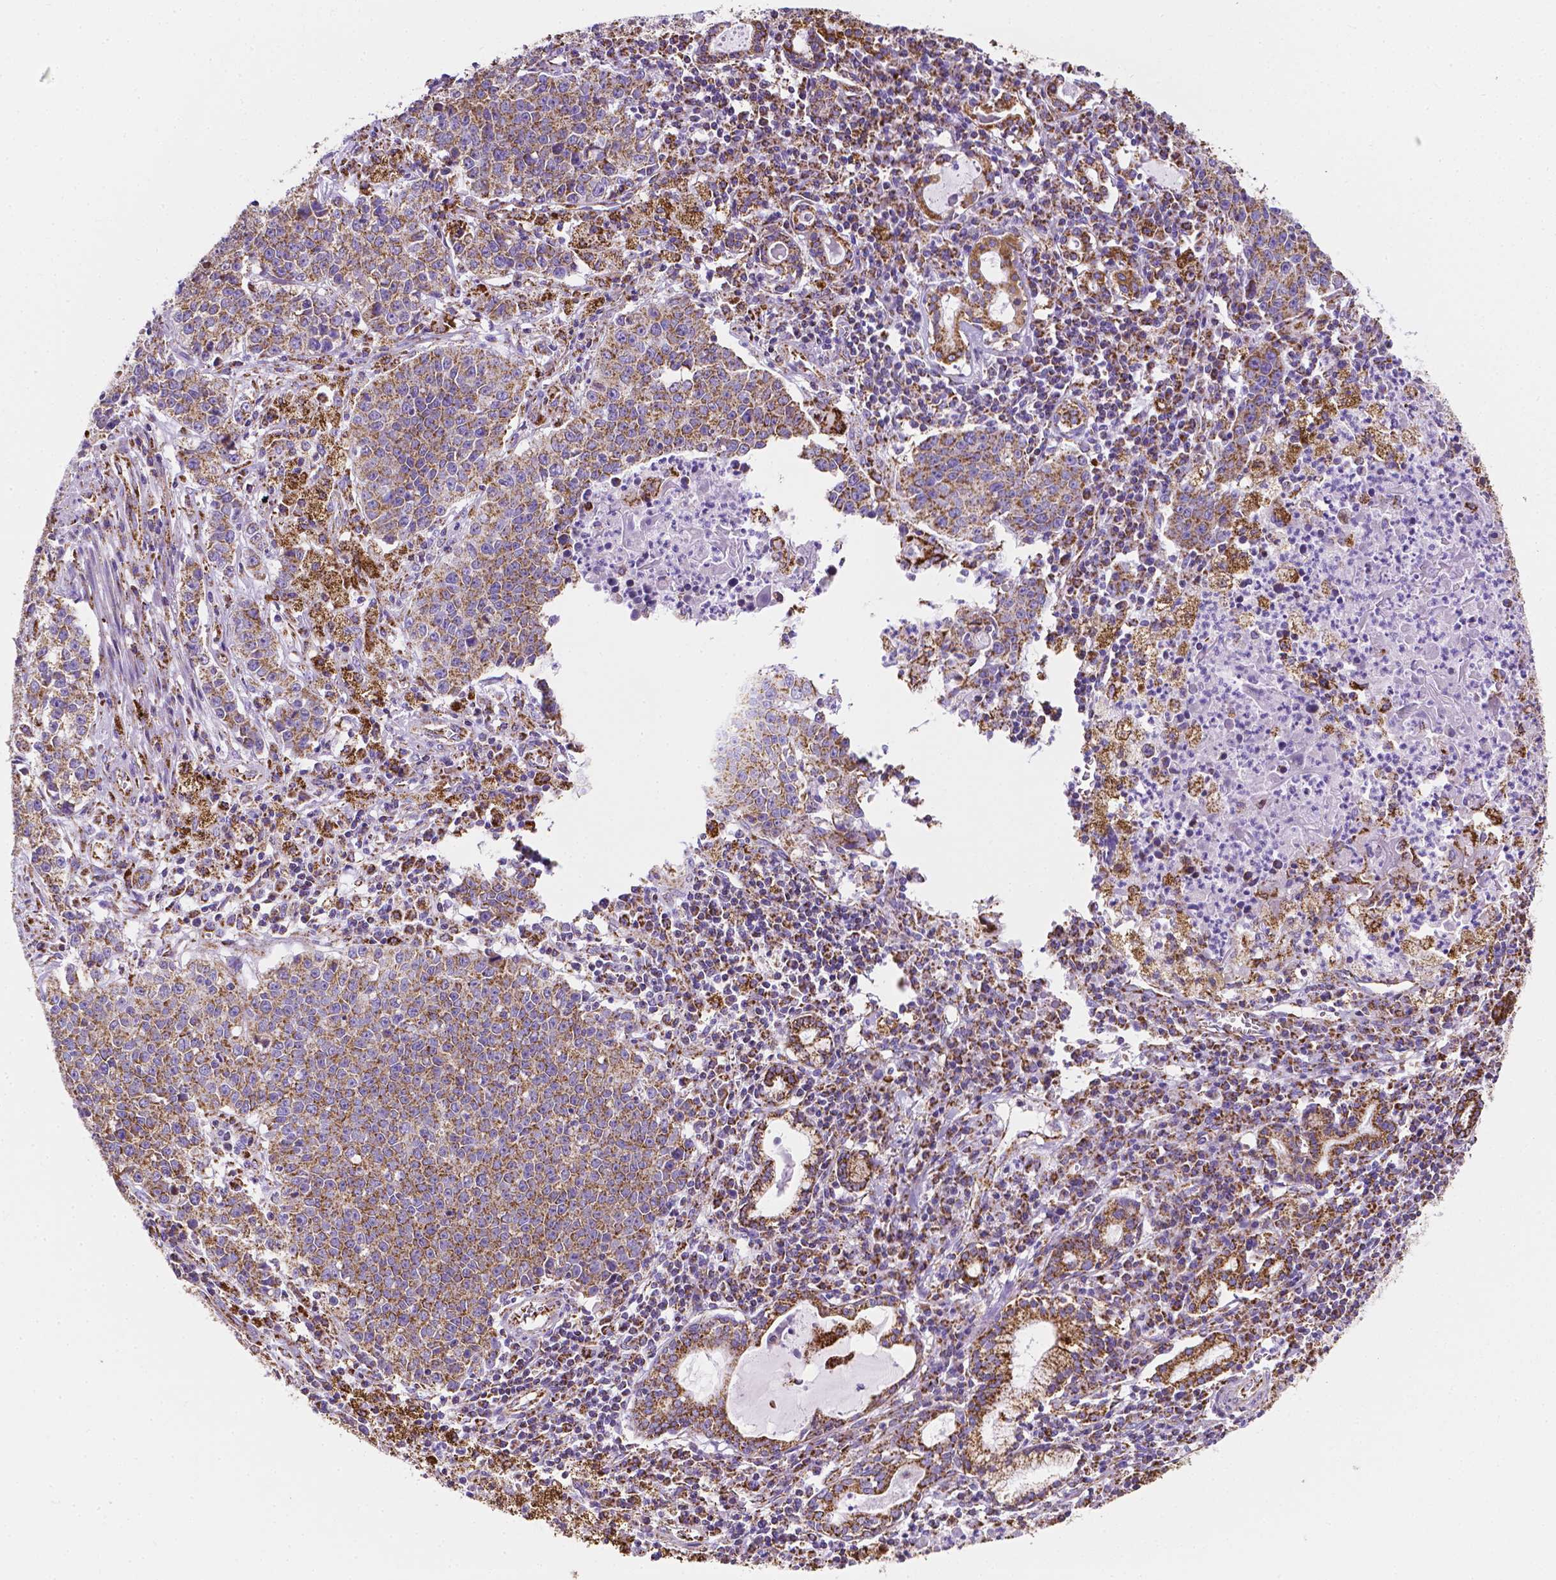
{"staining": {"intensity": "moderate", "quantity": ">75%", "location": "cytoplasmic/membranous"}, "tissue": "lung cancer", "cell_type": "Tumor cells", "image_type": "cancer", "snomed": [{"axis": "morphology", "description": "Squamous cell carcinoma, NOS"}, {"axis": "morphology", "description": "Squamous cell carcinoma, metastatic, NOS"}, {"axis": "topography", "description": "Lung"}, {"axis": "topography", "description": "Pleura, NOS"}], "caption": "Protein expression analysis of squamous cell carcinoma (lung) reveals moderate cytoplasmic/membranous expression in approximately >75% of tumor cells.", "gene": "RMDN3", "patient": {"sex": "male", "age": 72}}